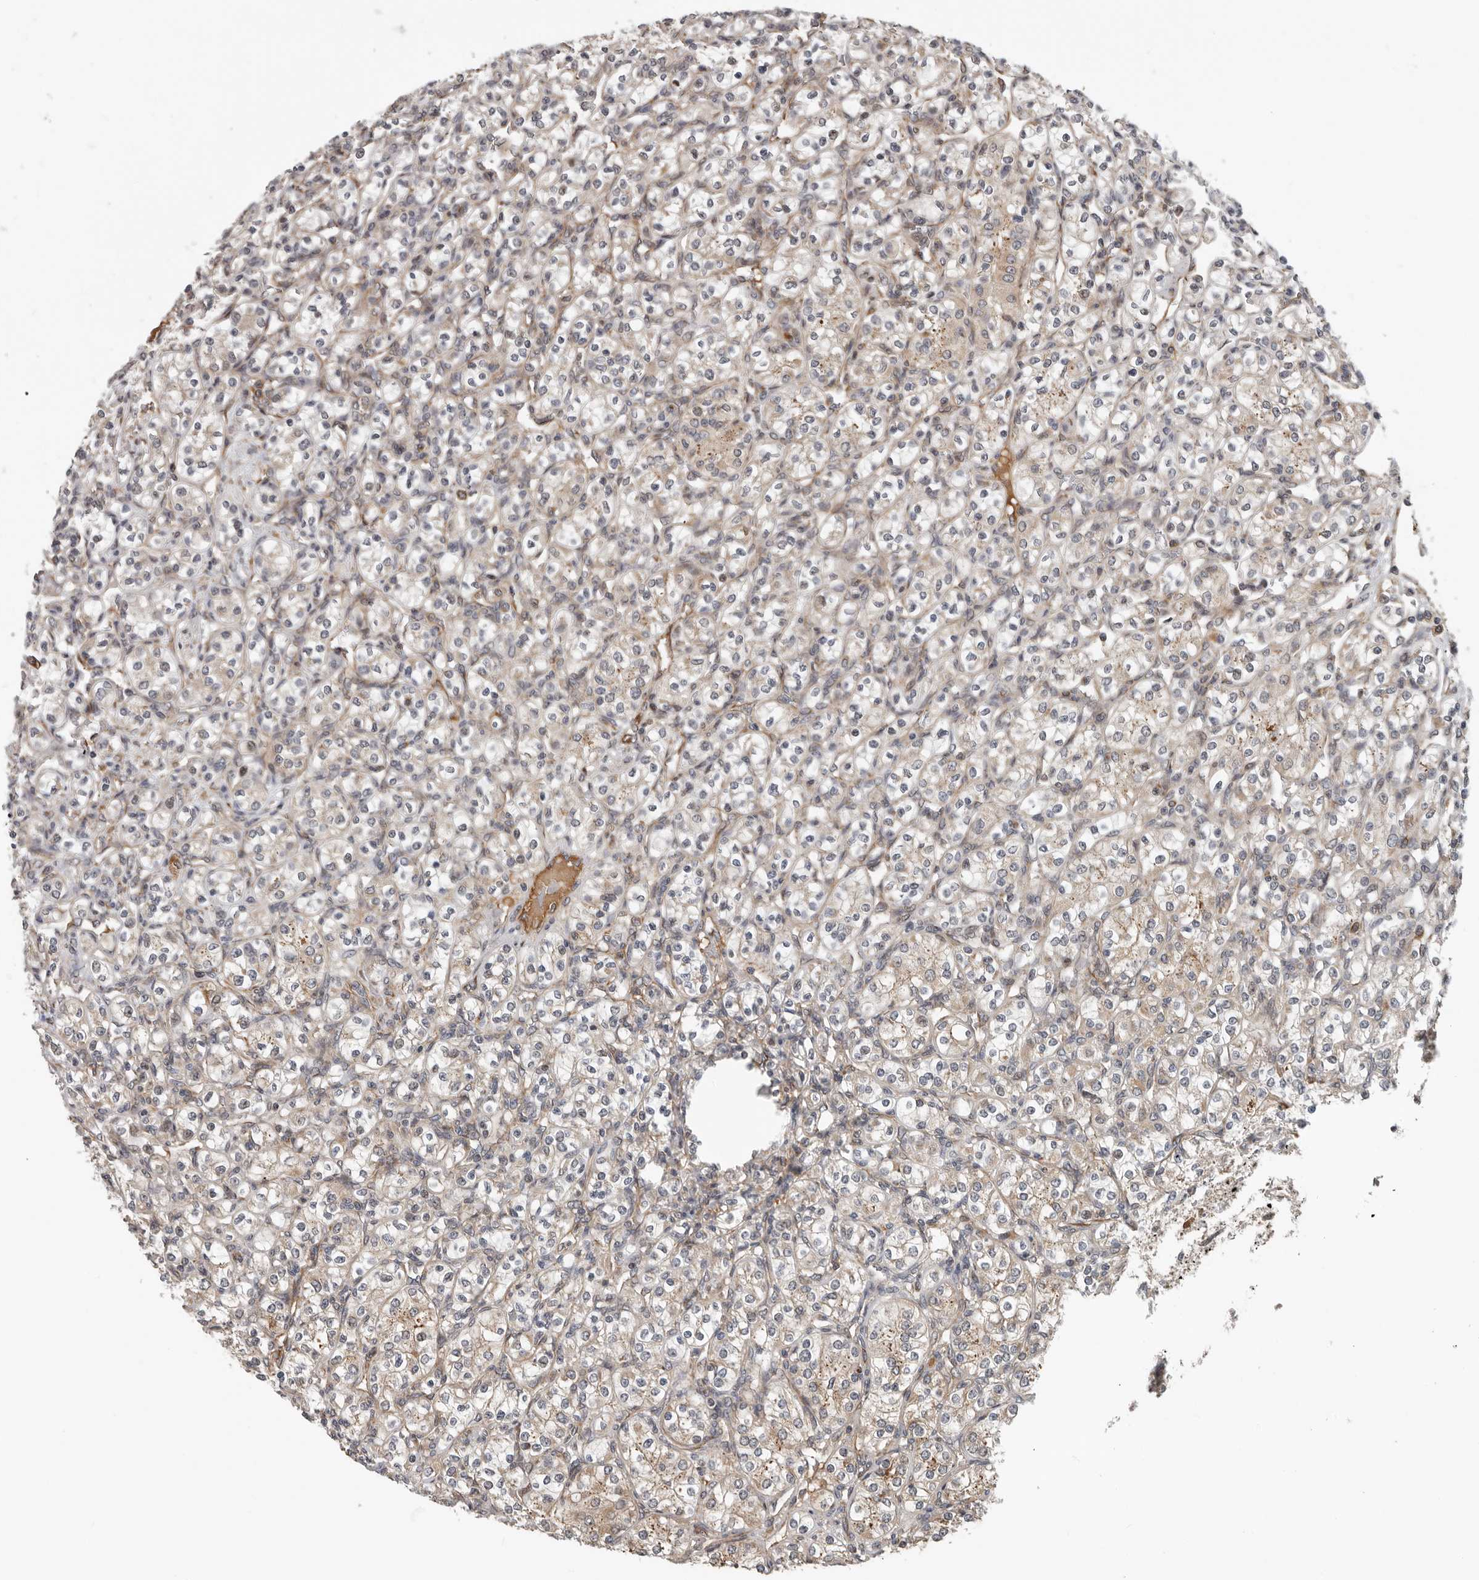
{"staining": {"intensity": "negative", "quantity": "none", "location": "none"}, "tissue": "renal cancer", "cell_type": "Tumor cells", "image_type": "cancer", "snomed": [{"axis": "morphology", "description": "Adenocarcinoma, NOS"}, {"axis": "topography", "description": "Kidney"}], "caption": "Tumor cells are negative for protein expression in human renal adenocarcinoma.", "gene": "RNF157", "patient": {"sex": "male", "age": 77}}